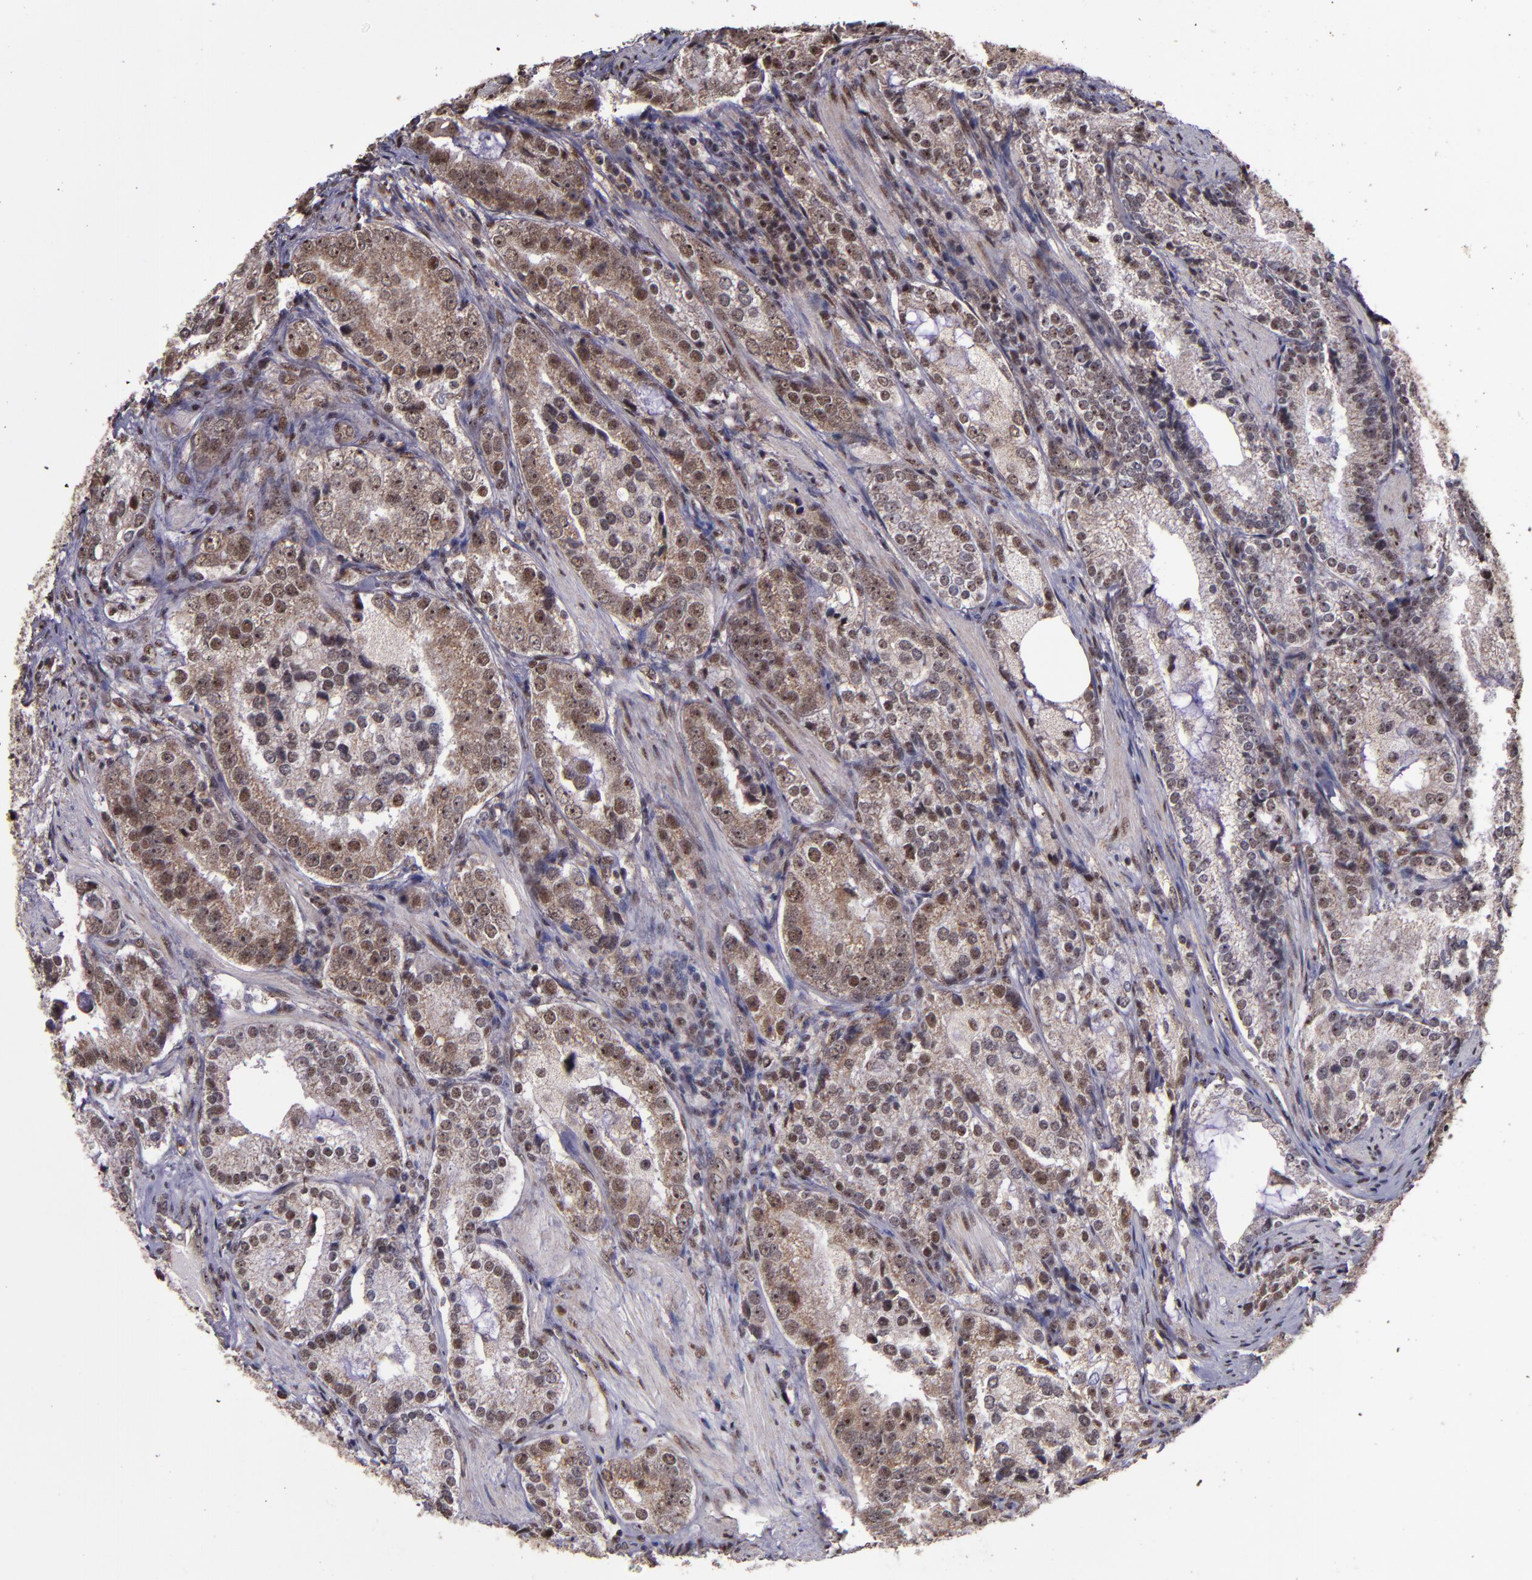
{"staining": {"intensity": "moderate", "quantity": ">75%", "location": "cytoplasmic/membranous,nuclear"}, "tissue": "prostate cancer", "cell_type": "Tumor cells", "image_type": "cancer", "snomed": [{"axis": "morphology", "description": "Adenocarcinoma, High grade"}, {"axis": "topography", "description": "Prostate"}], "caption": "Immunohistochemistry (IHC) photomicrograph of neoplastic tissue: human prostate cancer (high-grade adenocarcinoma) stained using IHC reveals medium levels of moderate protein expression localized specifically in the cytoplasmic/membranous and nuclear of tumor cells, appearing as a cytoplasmic/membranous and nuclear brown color.", "gene": "CECR2", "patient": {"sex": "male", "age": 63}}